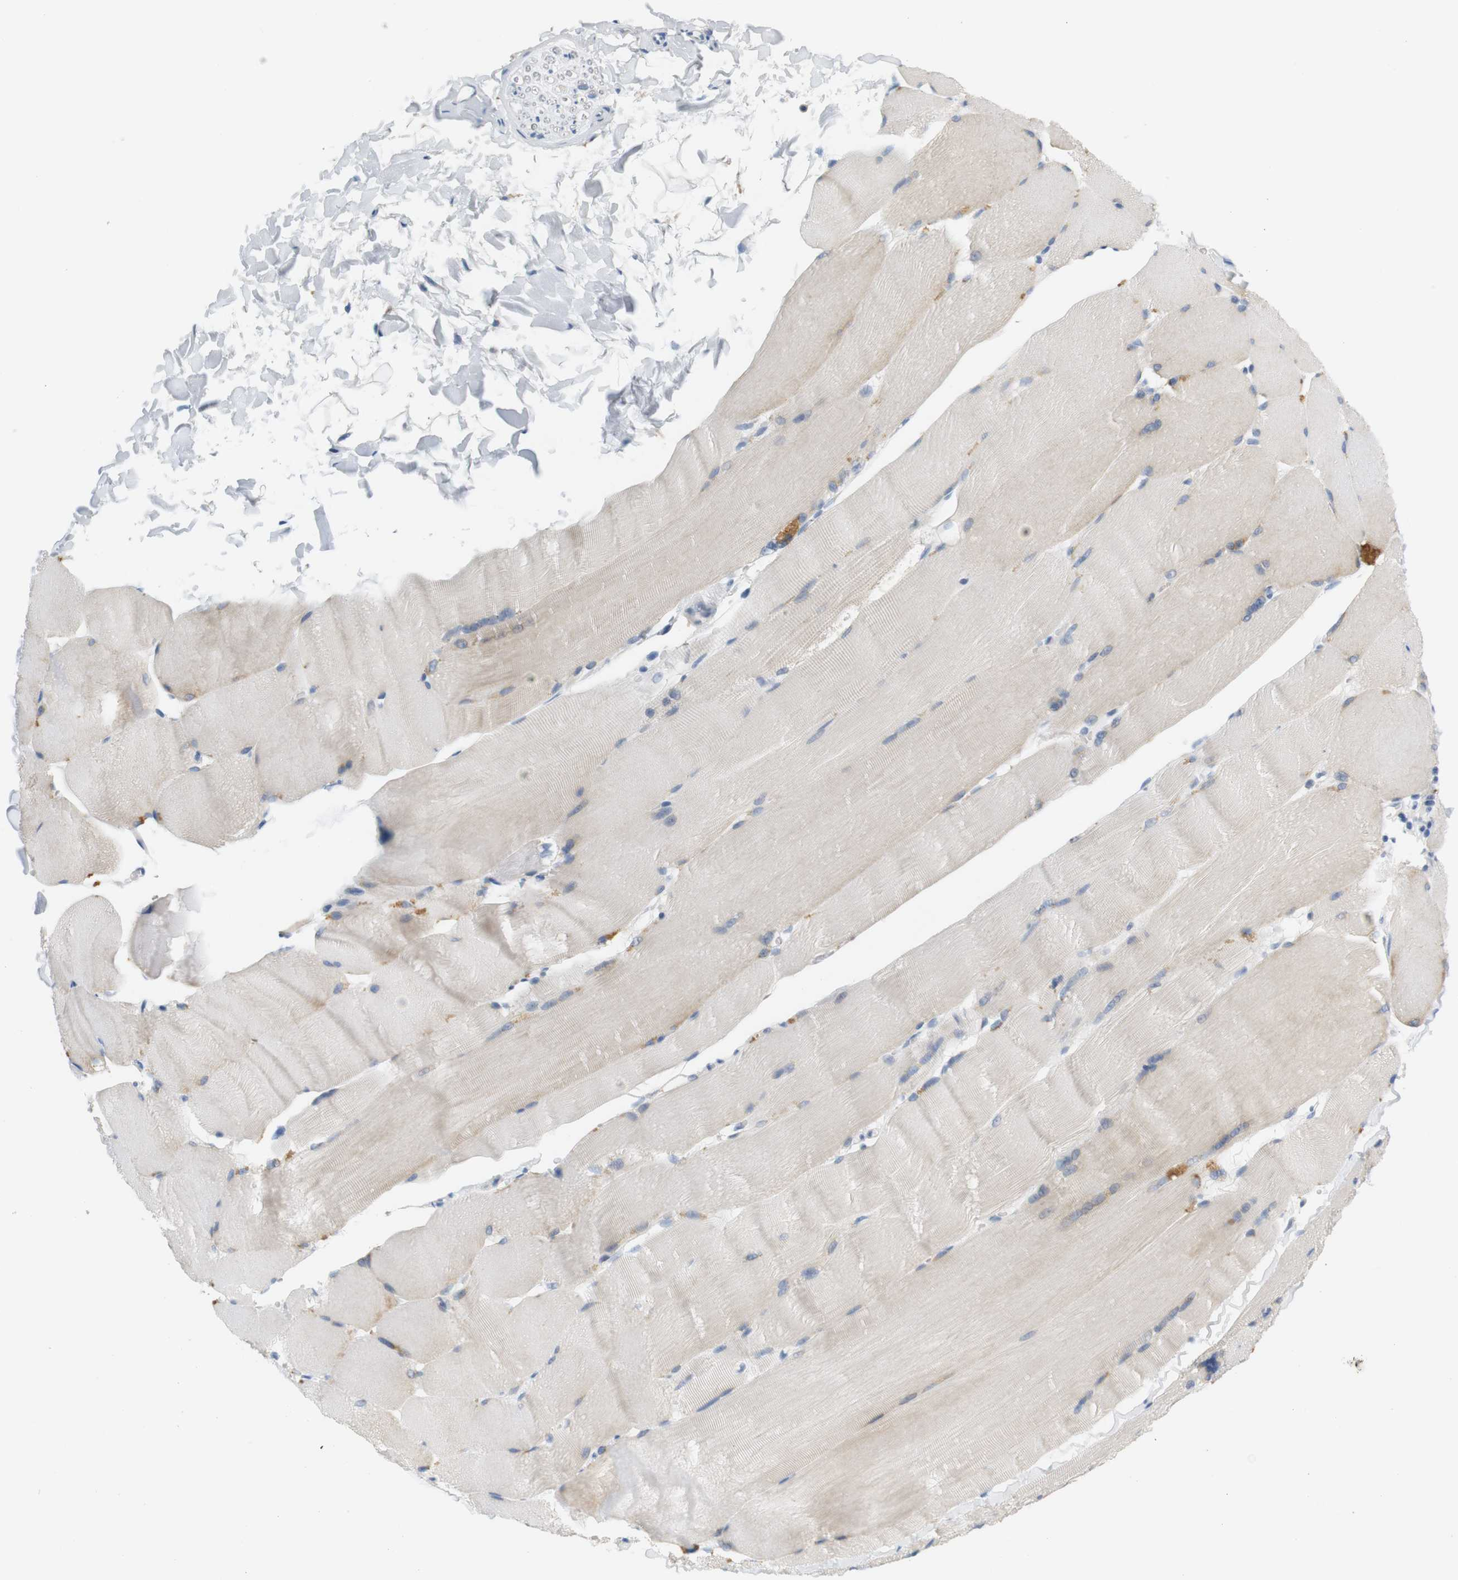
{"staining": {"intensity": "weak", "quantity": ">75%", "location": "cytoplasmic/membranous"}, "tissue": "skeletal muscle", "cell_type": "Myocytes", "image_type": "normal", "snomed": [{"axis": "morphology", "description": "Normal tissue, NOS"}, {"axis": "topography", "description": "Skin"}, {"axis": "topography", "description": "Skeletal muscle"}], "caption": "Unremarkable skeletal muscle shows weak cytoplasmic/membranous staining in approximately >75% of myocytes Nuclei are stained in blue..", "gene": "LRRK2", "patient": {"sex": "male", "age": 83}}